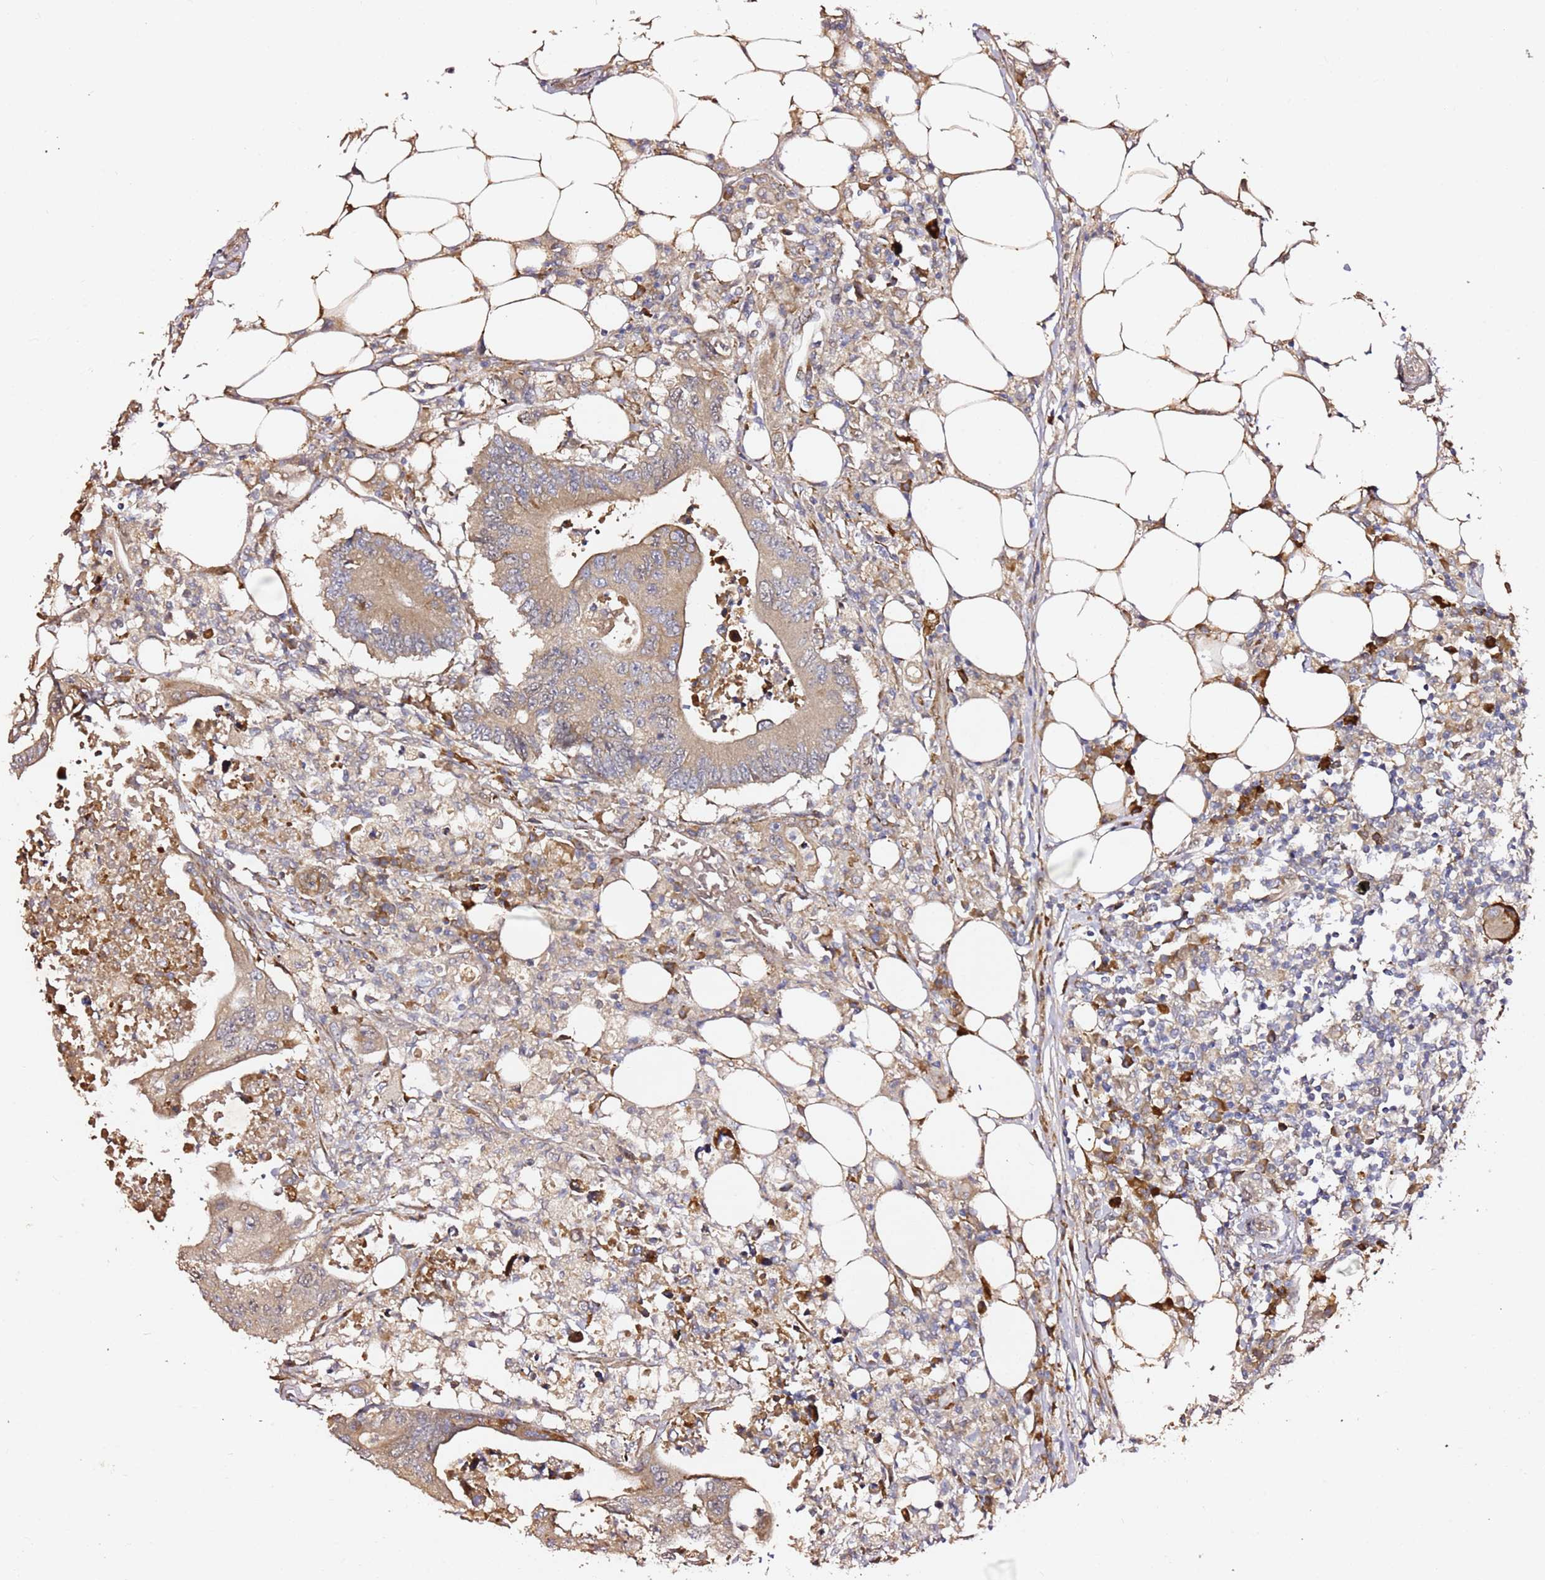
{"staining": {"intensity": "weak", "quantity": ">75%", "location": "cytoplasmic/membranous"}, "tissue": "colorectal cancer", "cell_type": "Tumor cells", "image_type": "cancer", "snomed": [{"axis": "morphology", "description": "Adenocarcinoma, NOS"}, {"axis": "topography", "description": "Colon"}], "caption": "This is a photomicrograph of immunohistochemistry staining of colorectal adenocarcinoma, which shows weak staining in the cytoplasmic/membranous of tumor cells.", "gene": "HSD17B7", "patient": {"sex": "male", "age": 71}}